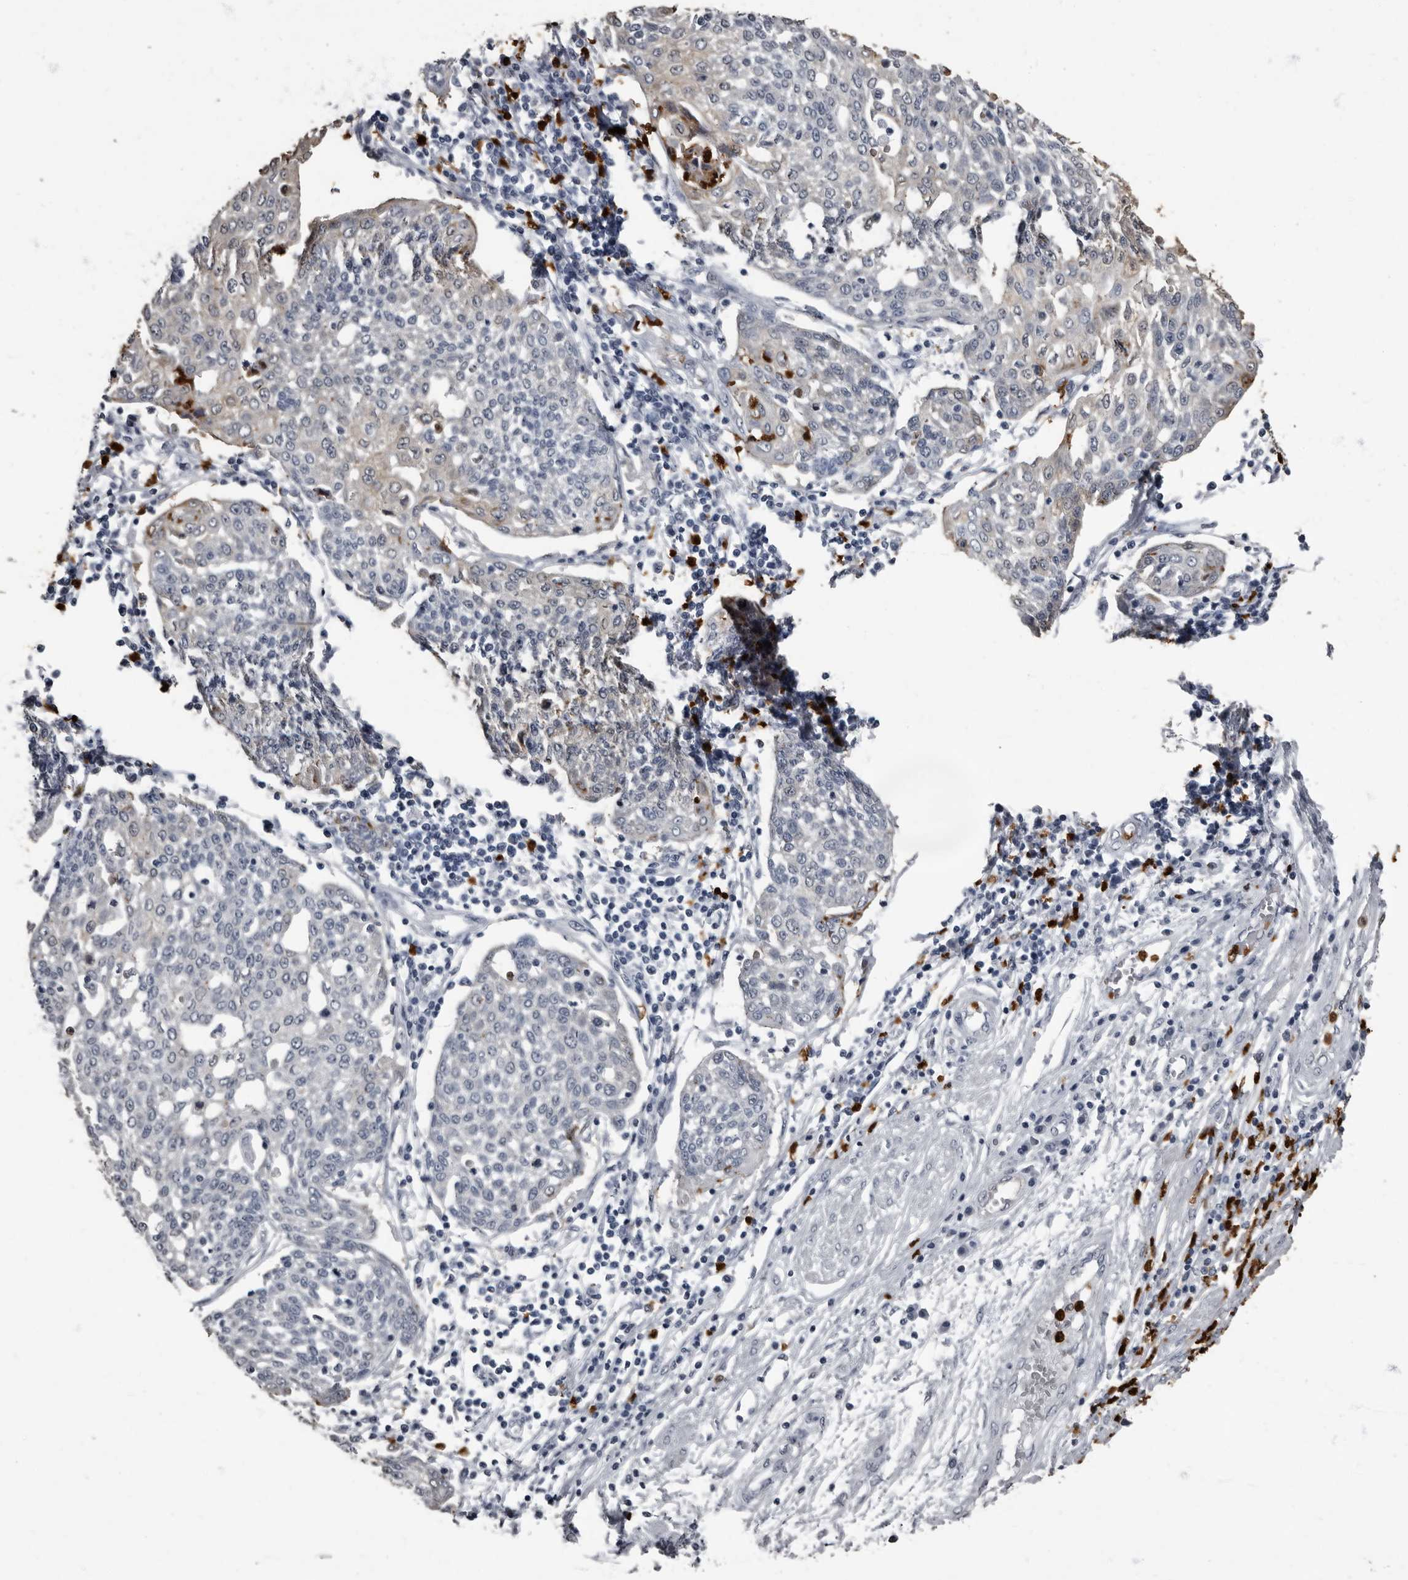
{"staining": {"intensity": "moderate", "quantity": "<25%", "location": "cytoplasmic/membranous"}, "tissue": "cervical cancer", "cell_type": "Tumor cells", "image_type": "cancer", "snomed": [{"axis": "morphology", "description": "Squamous cell carcinoma, NOS"}, {"axis": "topography", "description": "Cervix"}], "caption": "Squamous cell carcinoma (cervical) stained for a protein (brown) displays moderate cytoplasmic/membranous positive positivity in about <25% of tumor cells.", "gene": "TPD52L1", "patient": {"sex": "female", "age": 34}}